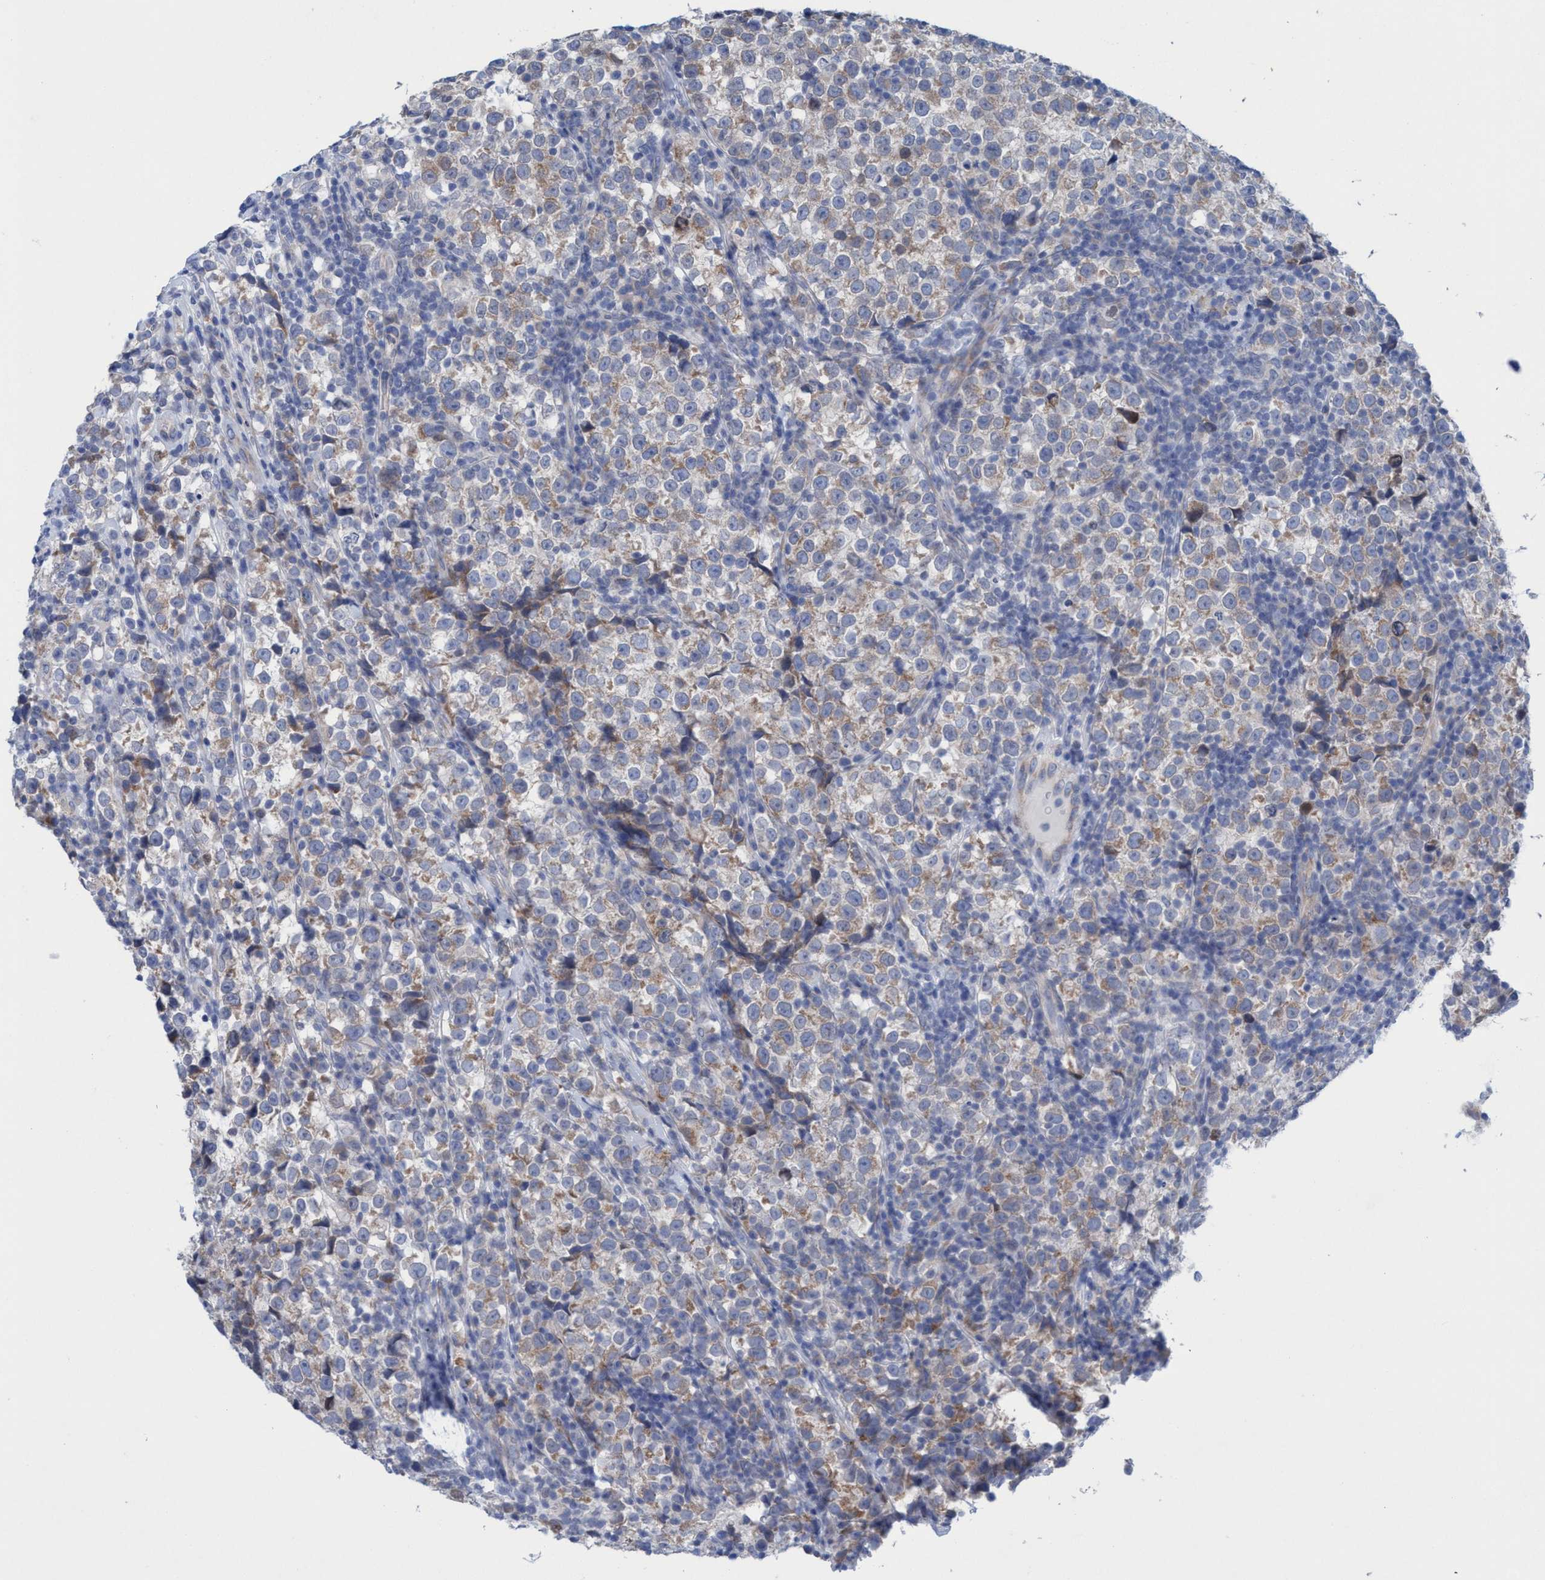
{"staining": {"intensity": "weak", "quantity": "25%-75%", "location": "cytoplasmic/membranous"}, "tissue": "testis cancer", "cell_type": "Tumor cells", "image_type": "cancer", "snomed": [{"axis": "morphology", "description": "Normal tissue, NOS"}, {"axis": "morphology", "description": "Seminoma, NOS"}, {"axis": "topography", "description": "Testis"}], "caption": "A low amount of weak cytoplasmic/membranous expression is appreciated in approximately 25%-75% of tumor cells in seminoma (testis) tissue. Ihc stains the protein of interest in brown and the nuclei are stained blue.", "gene": "RSAD1", "patient": {"sex": "male", "age": 43}}